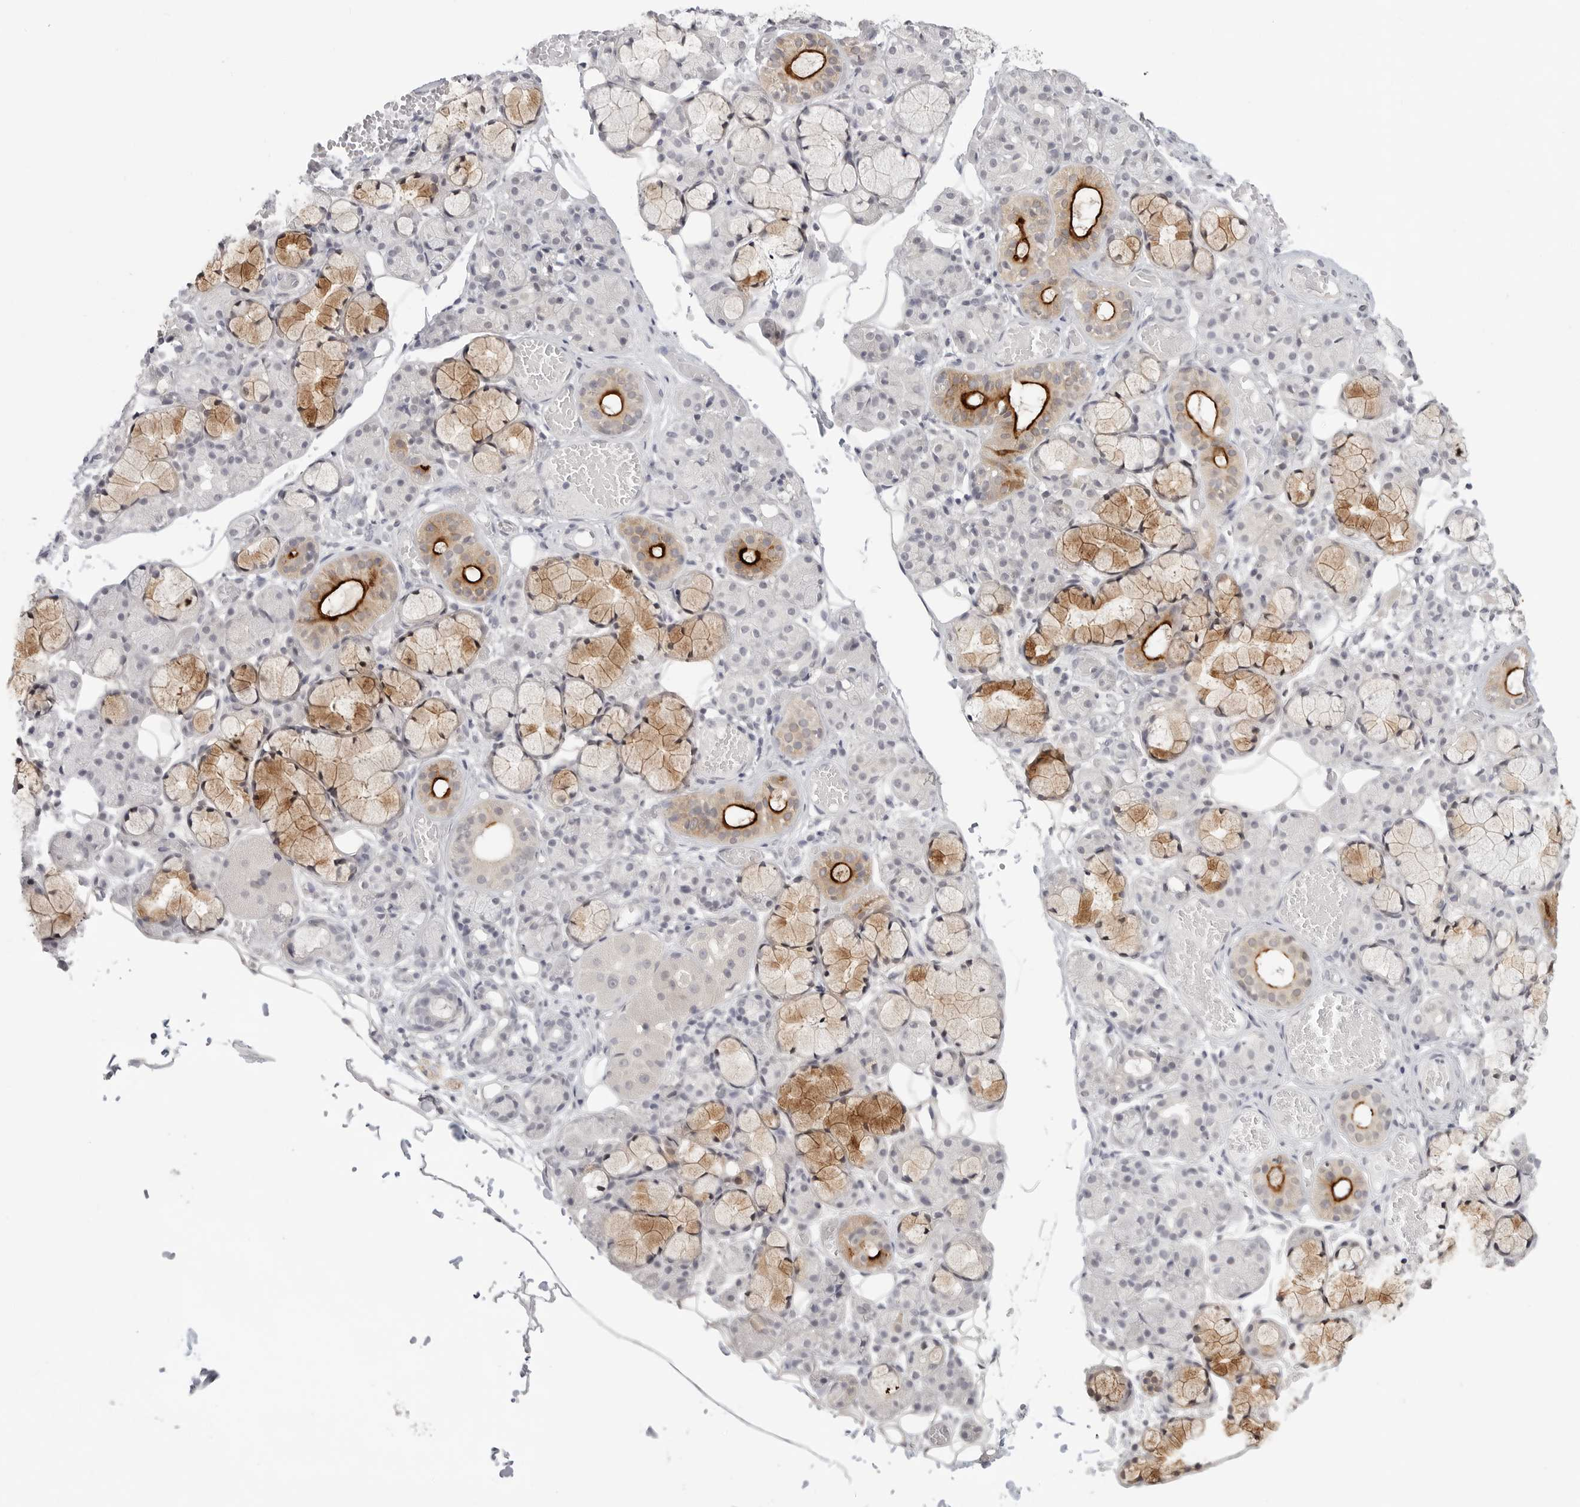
{"staining": {"intensity": "strong", "quantity": "<25%", "location": "cytoplasmic/membranous"}, "tissue": "salivary gland", "cell_type": "Glandular cells", "image_type": "normal", "snomed": [{"axis": "morphology", "description": "Normal tissue, NOS"}, {"axis": "topography", "description": "Salivary gland"}], "caption": "A high-resolution histopathology image shows immunohistochemistry staining of benign salivary gland, which displays strong cytoplasmic/membranous positivity in approximately <25% of glandular cells. (Brightfield microscopy of DAB IHC at high magnification).", "gene": "KLK11", "patient": {"sex": "male", "age": 63}}